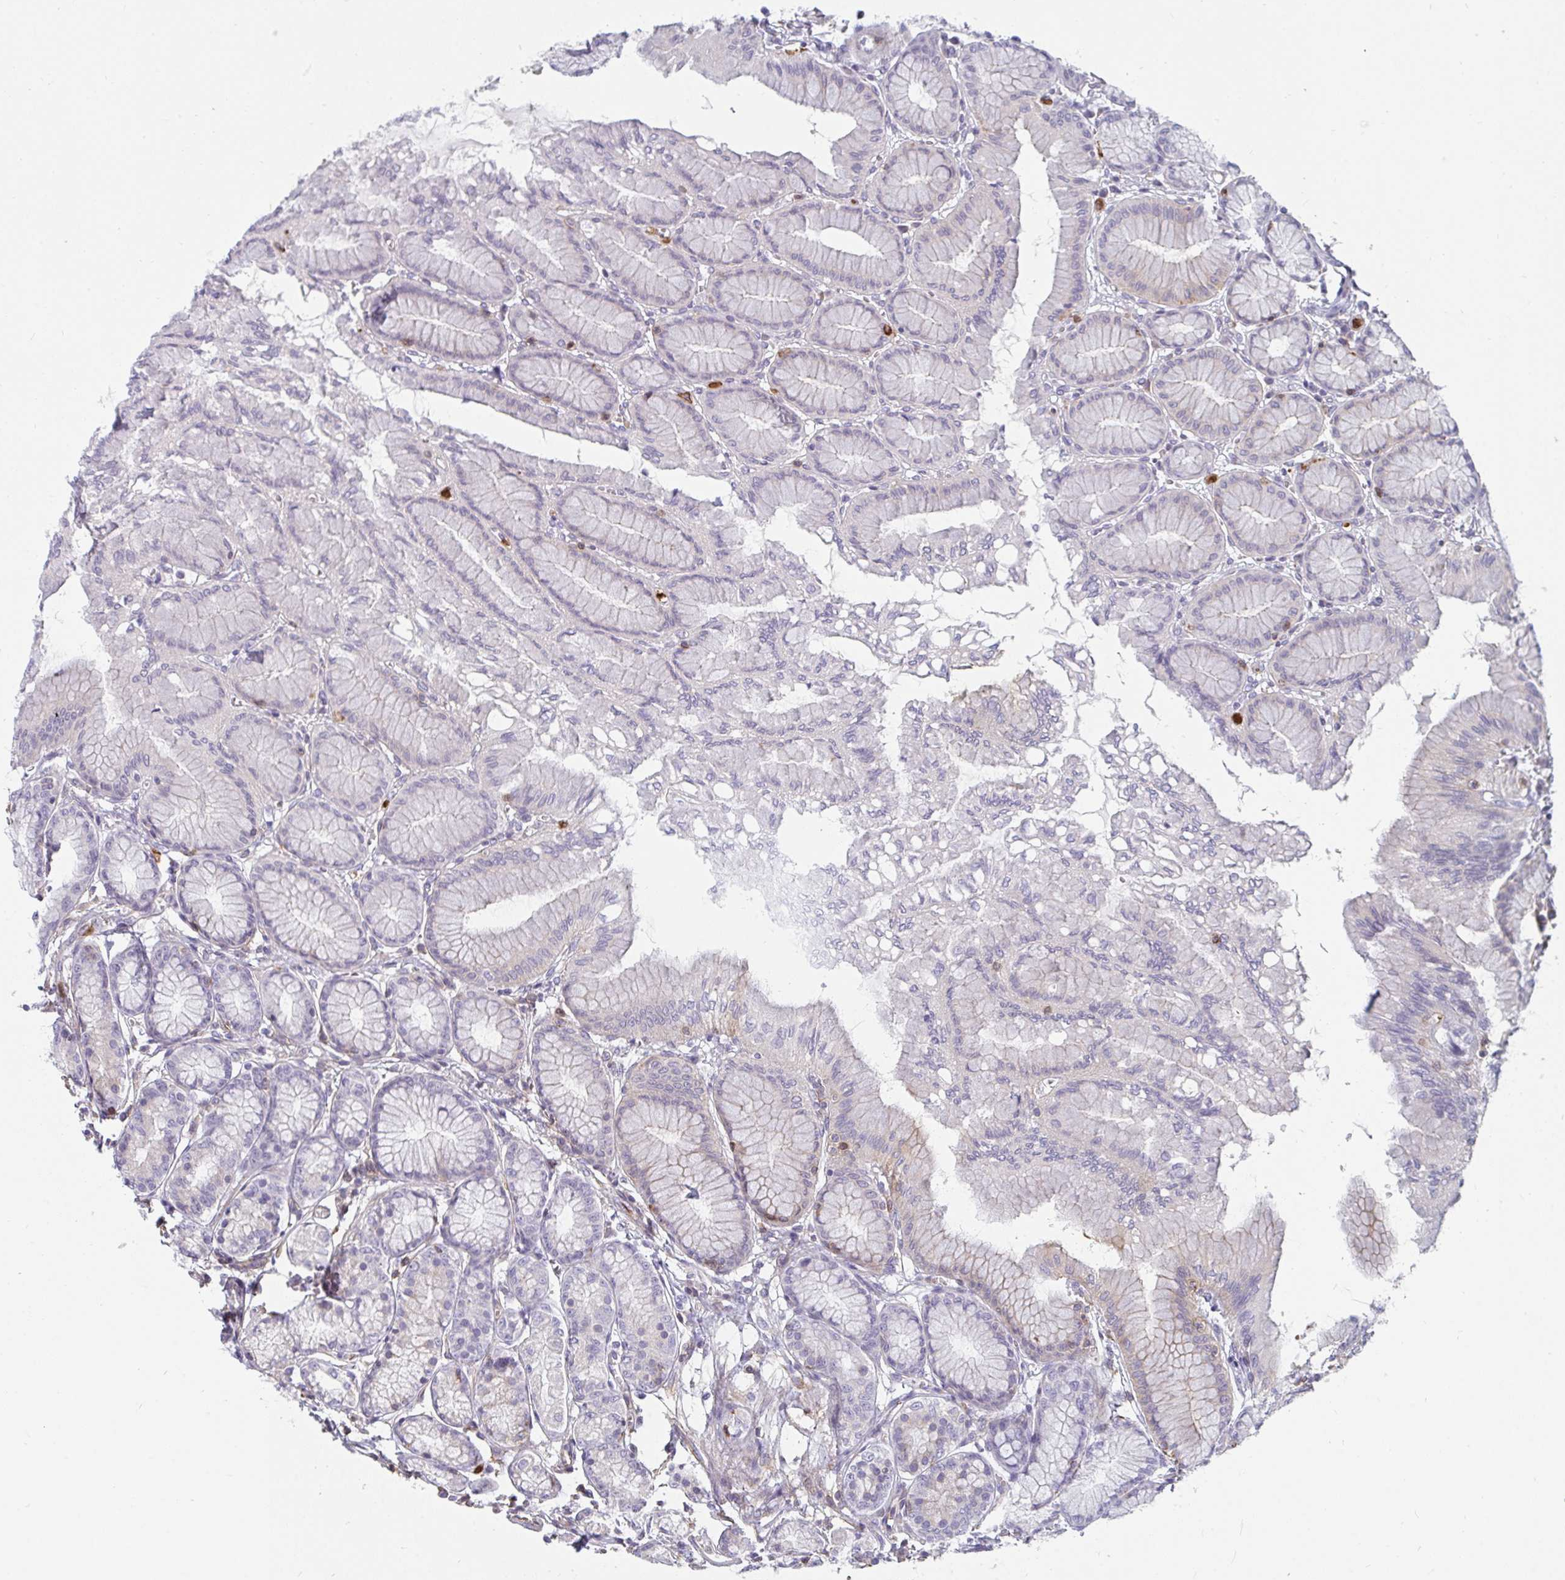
{"staining": {"intensity": "moderate", "quantity": "<25%", "location": "cytoplasmic/membranous"}, "tissue": "stomach", "cell_type": "Glandular cells", "image_type": "normal", "snomed": [{"axis": "morphology", "description": "Normal tissue, NOS"}, {"axis": "topography", "description": "Stomach"}, {"axis": "topography", "description": "Stomach, lower"}], "caption": "A micrograph showing moderate cytoplasmic/membranous expression in approximately <25% of glandular cells in benign stomach, as visualized by brown immunohistochemical staining.", "gene": "CSF3R", "patient": {"sex": "male", "age": 76}}